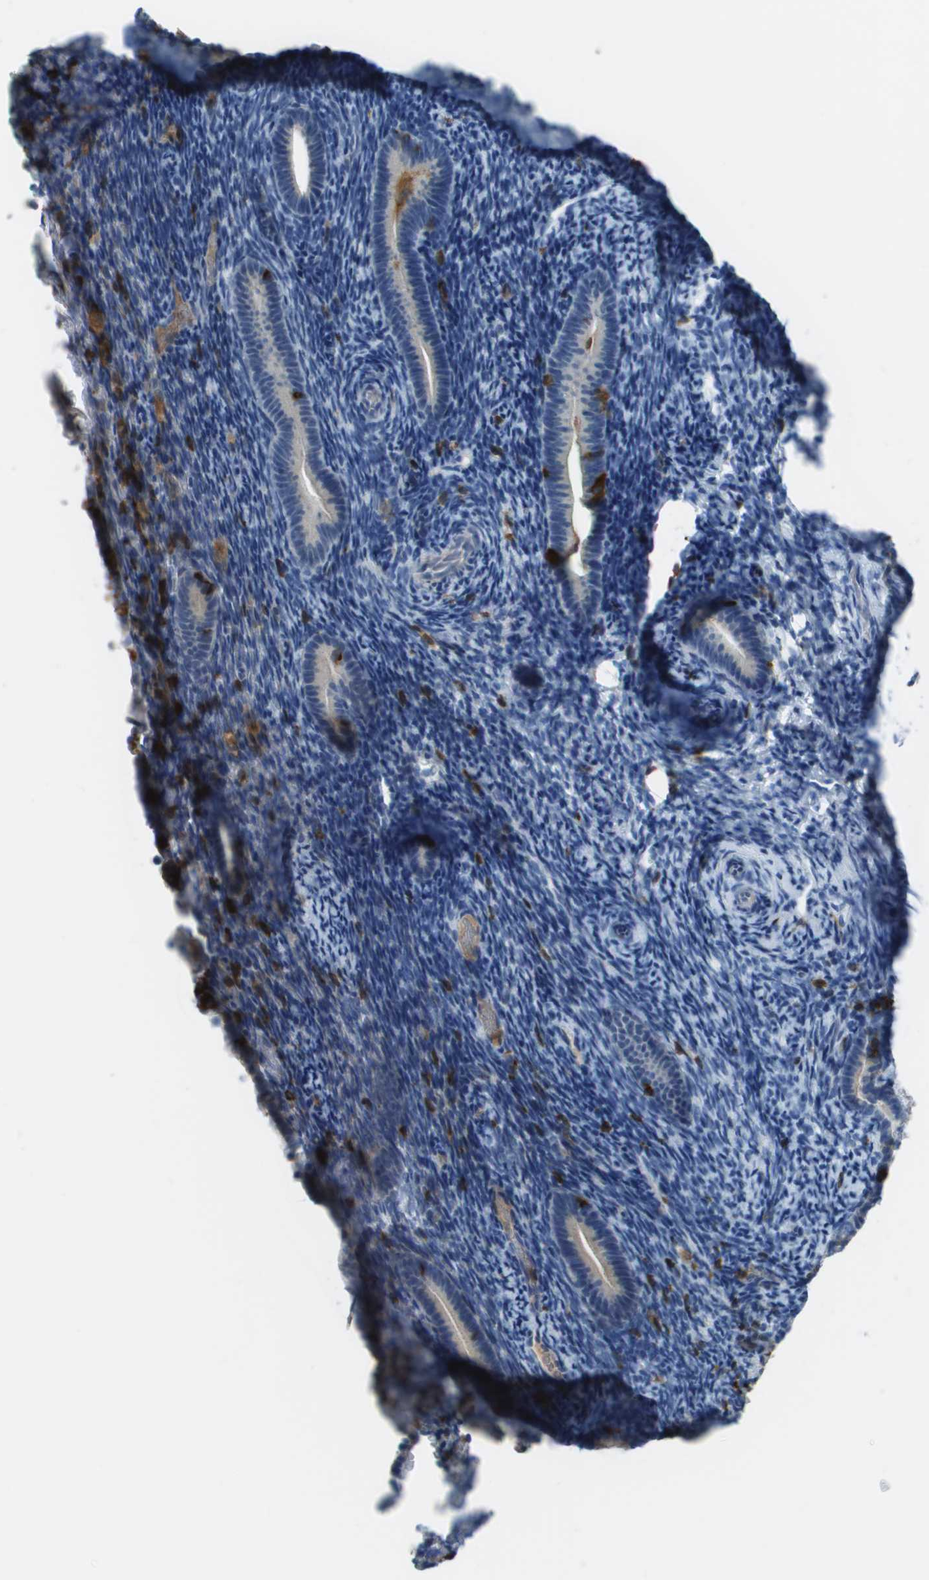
{"staining": {"intensity": "negative", "quantity": "none", "location": "none"}, "tissue": "endometrium", "cell_type": "Cells in endometrial stroma", "image_type": "normal", "snomed": [{"axis": "morphology", "description": "Normal tissue, NOS"}, {"axis": "topography", "description": "Endometrium"}], "caption": "An IHC micrograph of benign endometrium is shown. There is no staining in cells in endometrial stroma of endometrium.", "gene": "APBB1IP", "patient": {"sex": "female", "age": 51}}